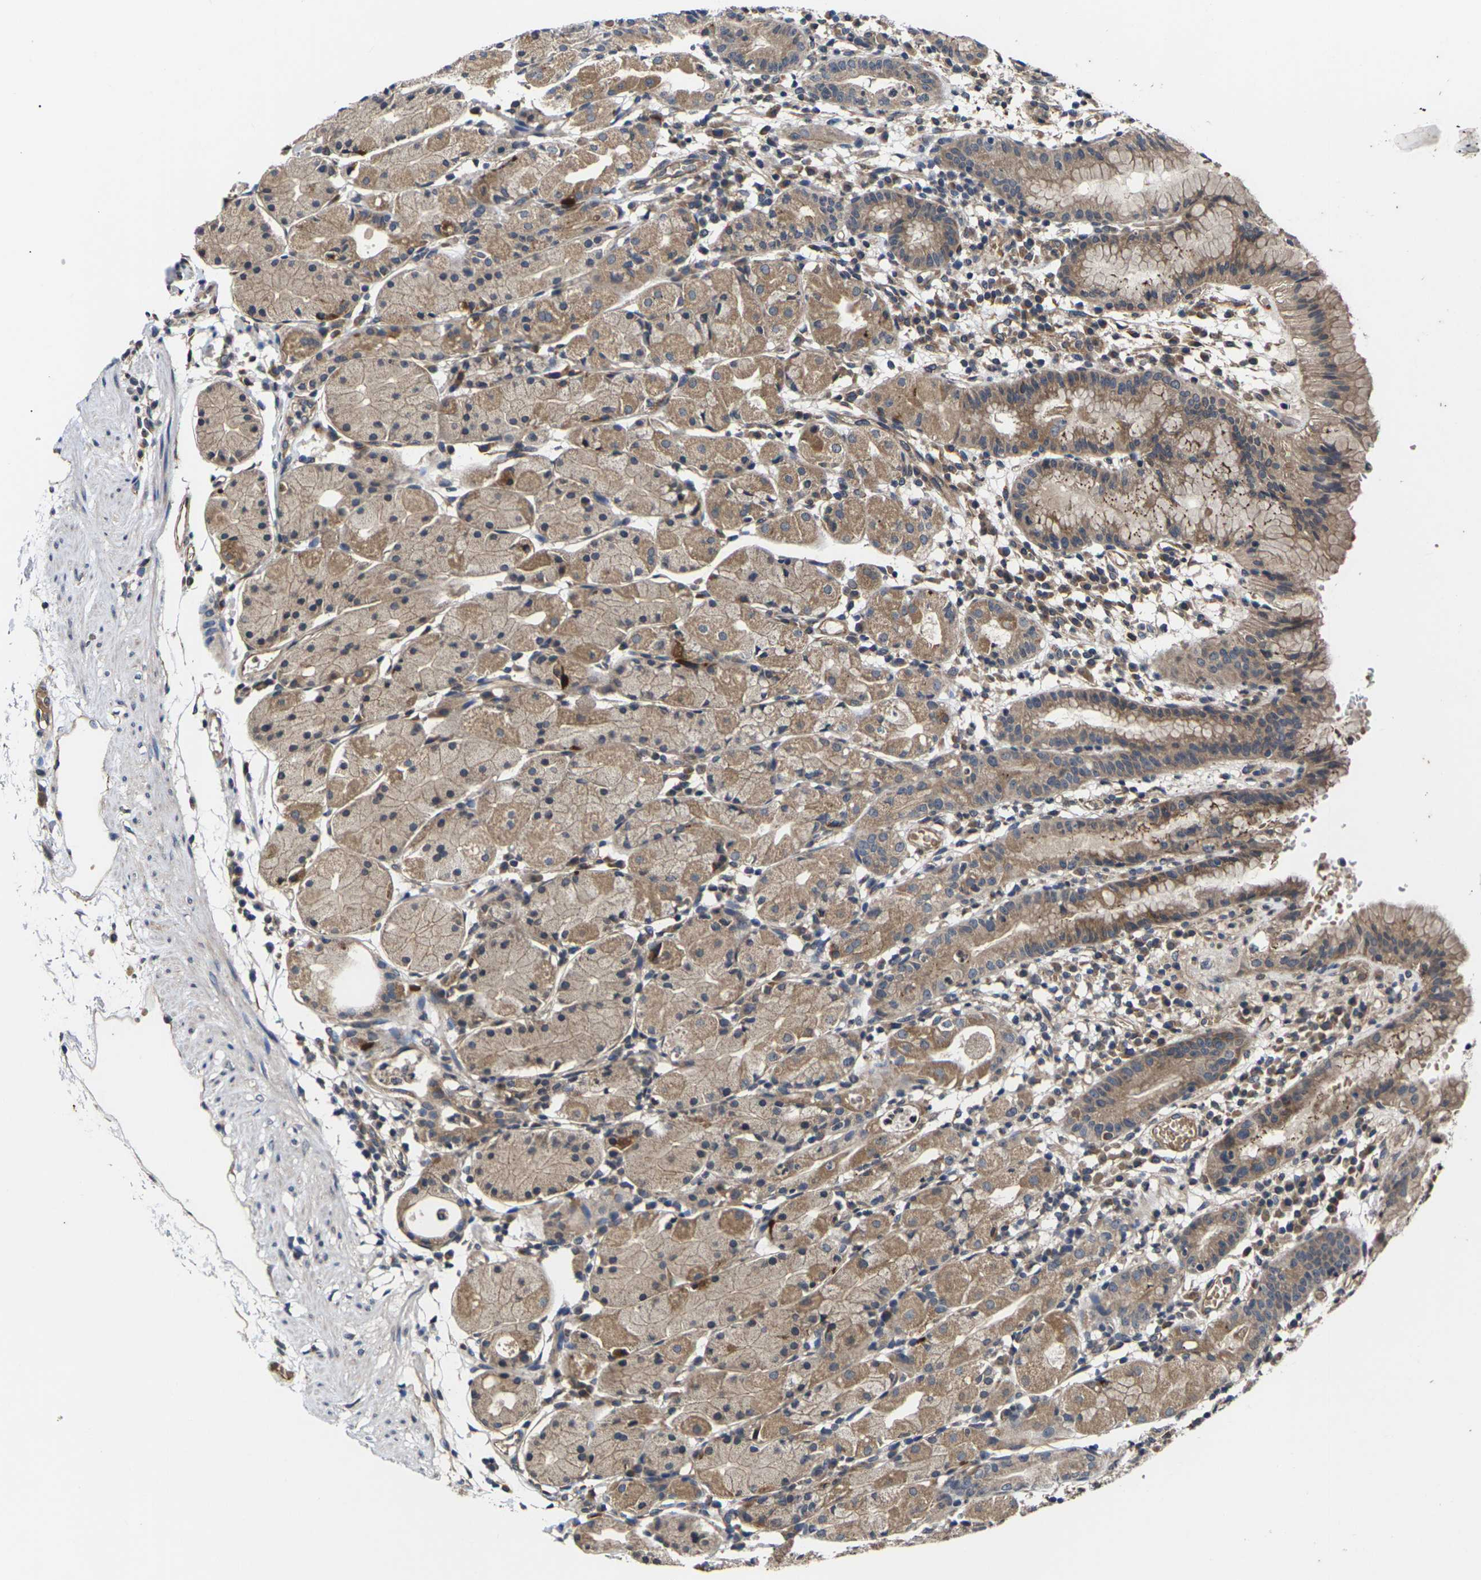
{"staining": {"intensity": "moderate", "quantity": ">75%", "location": "cytoplasmic/membranous"}, "tissue": "stomach", "cell_type": "Glandular cells", "image_type": "normal", "snomed": [{"axis": "morphology", "description": "Normal tissue, NOS"}, {"axis": "topography", "description": "Stomach"}, {"axis": "topography", "description": "Stomach, lower"}], "caption": "IHC staining of benign stomach, which reveals medium levels of moderate cytoplasmic/membranous staining in about >75% of glandular cells indicating moderate cytoplasmic/membranous protein staining. The staining was performed using DAB (3,3'-diaminobenzidine) (brown) for protein detection and nuclei were counterstained in hematoxylin (blue).", "gene": "DKK2", "patient": {"sex": "female", "age": 75}}